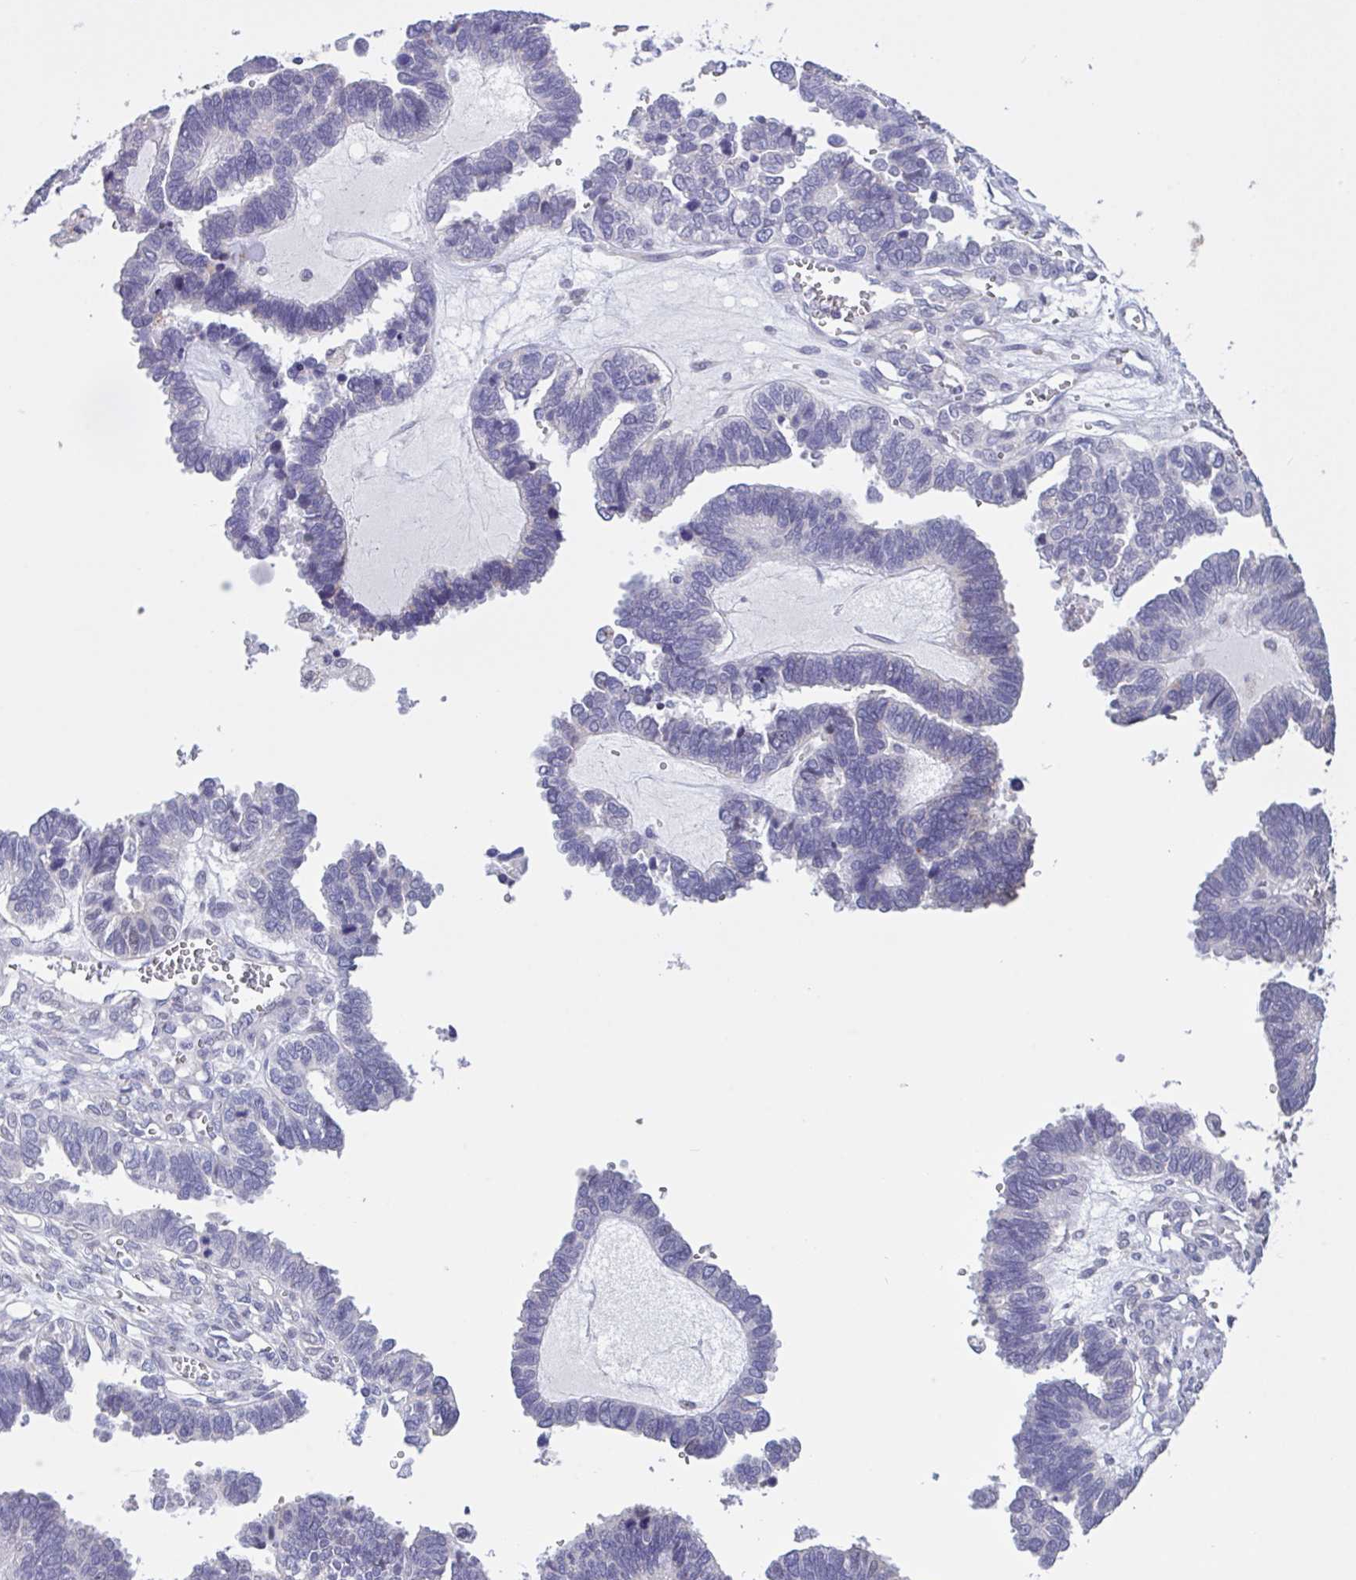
{"staining": {"intensity": "negative", "quantity": "none", "location": "none"}, "tissue": "ovarian cancer", "cell_type": "Tumor cells", "image_type": "cancer", "snomed": [{"axis": "morphology", "description": "Cystadenocarcinoma, serous, NOS"}, {"axis": "topography", "description": "Ovary"}], "caption": "An immunohistochemistry histopathology image of ovarian serous cystadenocarcinoma is shown. There is no staining in tumor cells of ovarian serous cystadenocarcinoma.", "gene": "MRGPRX2", "patient": {"sex": "female", "age": 51}}